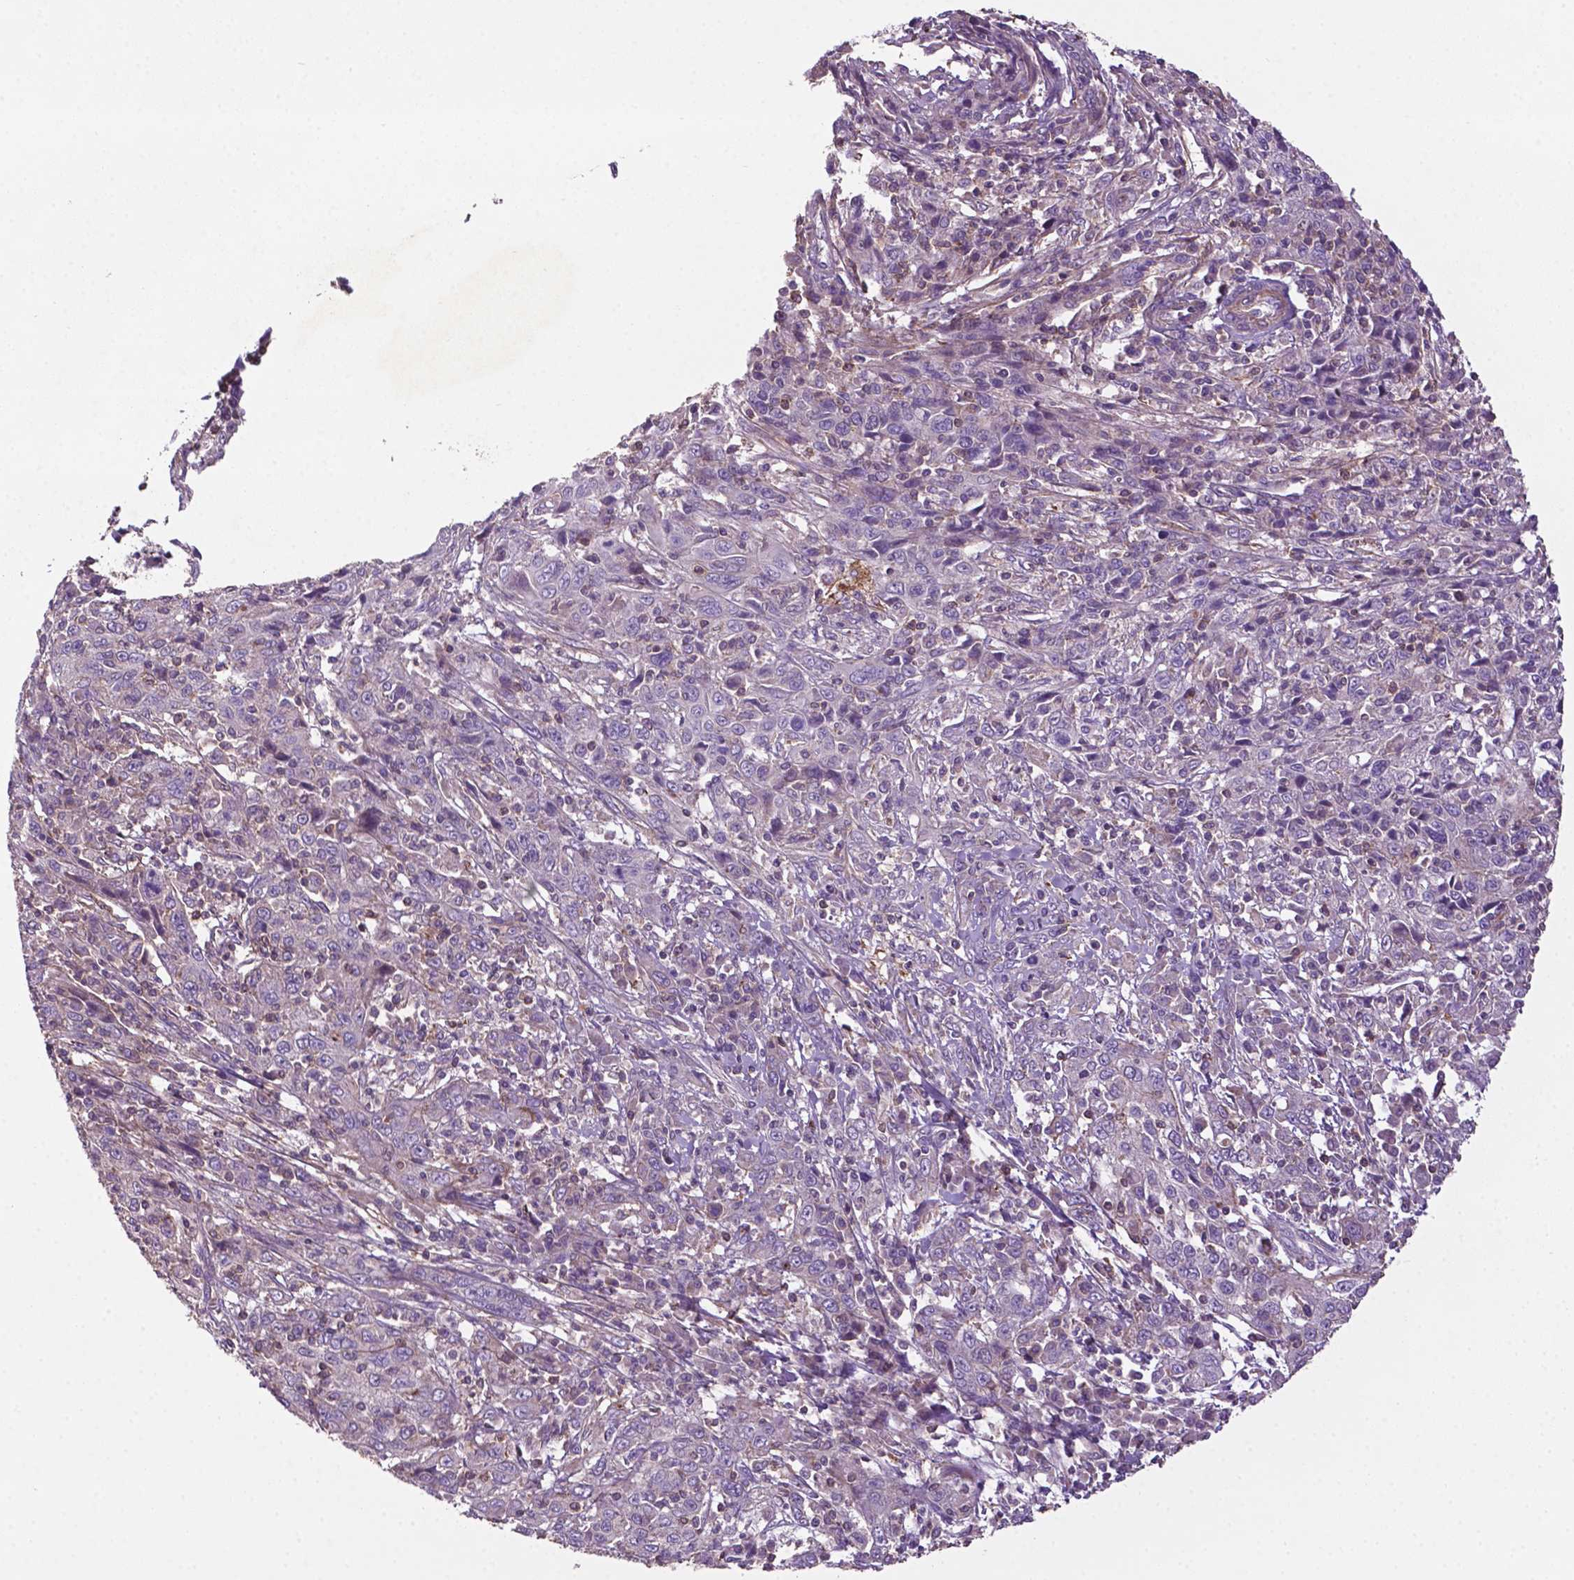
{"staining": {"intensity": "negative", "quantity": "none", "location": "none"}, "tissue": "cervical cancer", "cell_type": "Tumor cells", "image_type": "cancer", "snomed": [{"axis": "morphology", "description": "Squamous cell carcinoma, NOS"}, {"axis": "topography", "description": "Cervix"}], "caption": "Tumor cells show no significant positivity in cervical squamous cell carcinoma.", "gene": "BMP4", "patient": {"sex": "female", "age": 46}}